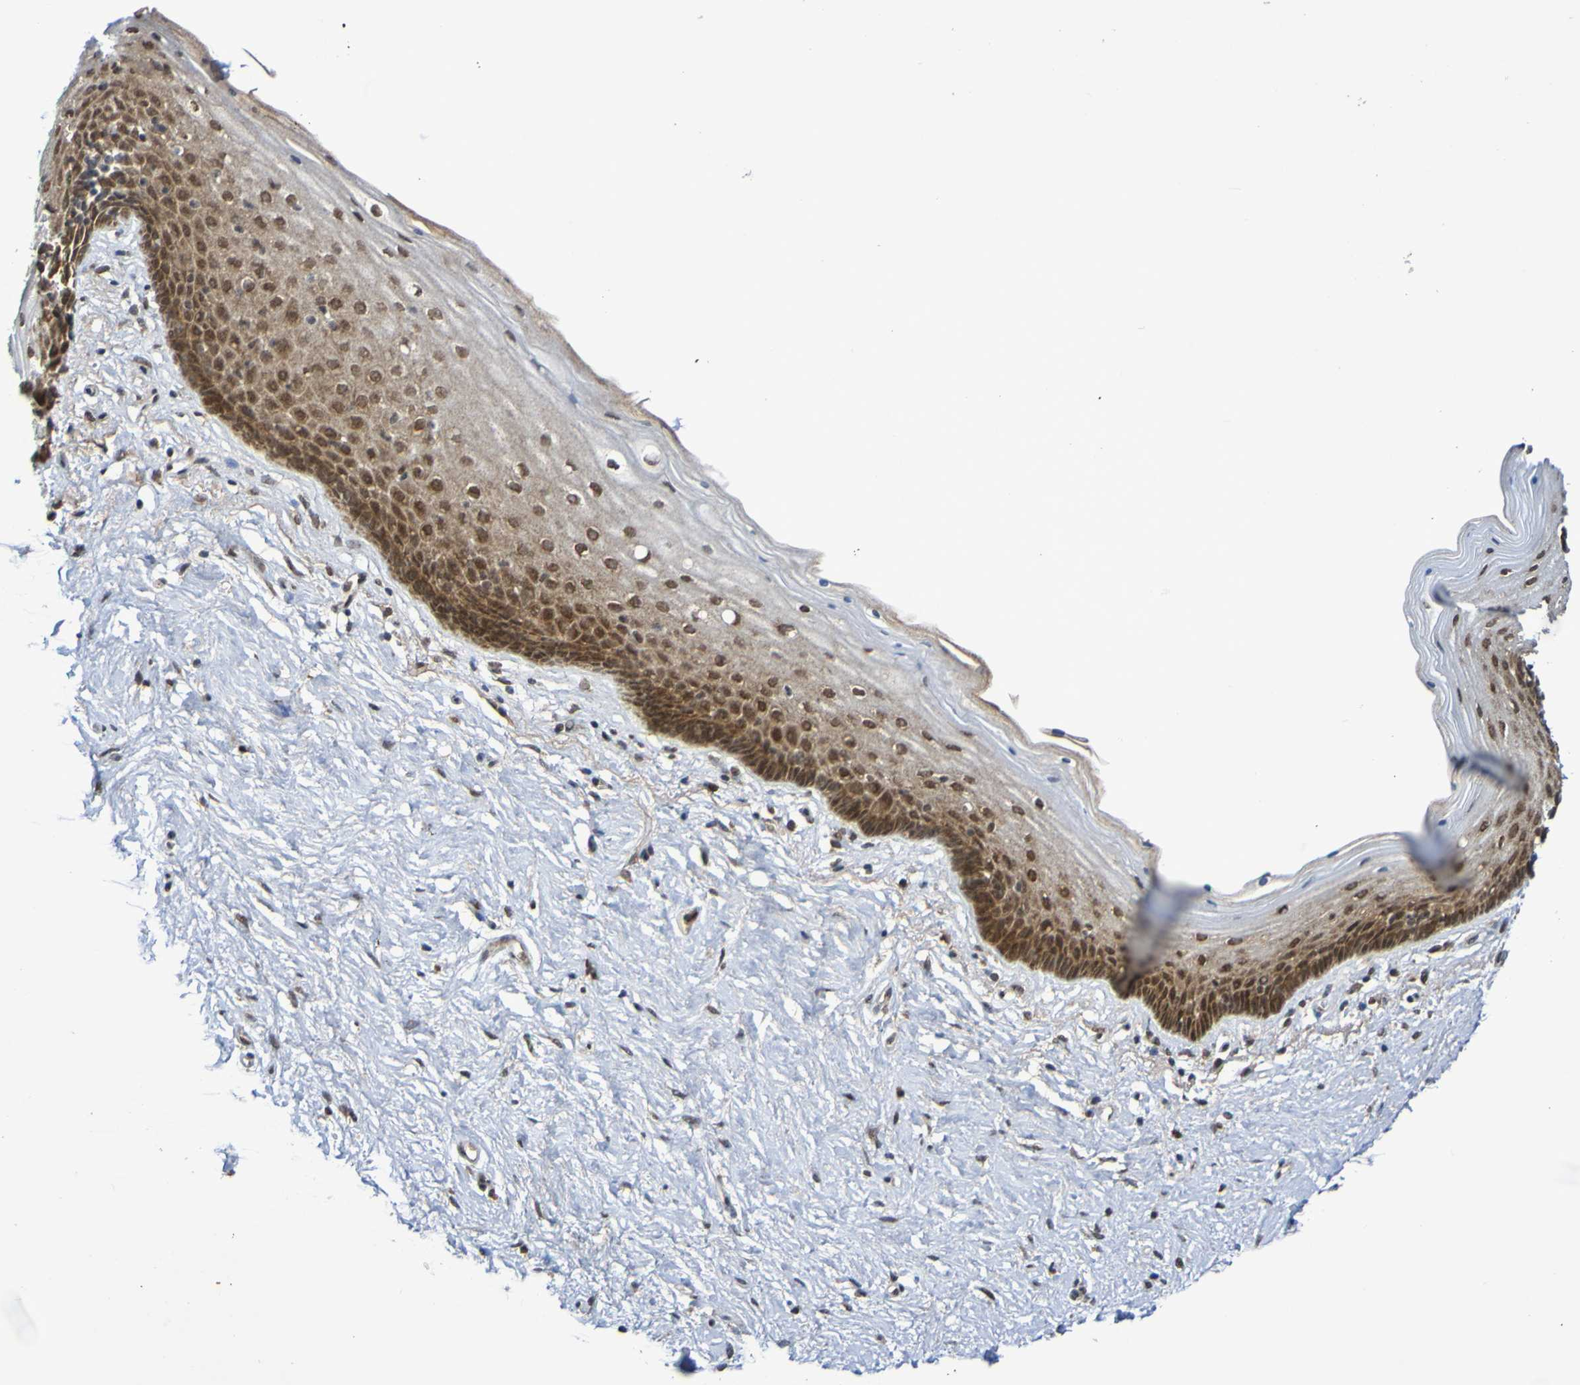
{"staining": {"intensity": "moderate", "quantity": "25%-75%", "location": "cytoplasmic/membranous"}, "tissue": "vagina", "cell_type": "Squamous epithelial cells", "image_type": "normal", "snomed": [{"axis": "morphology", "description": "Normal tissue, NOS"}, {"axis": "topography", "description": "Vagina"}], "caption": "Immunohistochemical staining of normal human vagina demonstrates 25%-75% levels of moderate cytoplasmic/membranous protein positivity in about 25%-75% of squamous epithelial cells.", "gene": "ITLN1", "patient": {"sex": "female", "age": 44}}